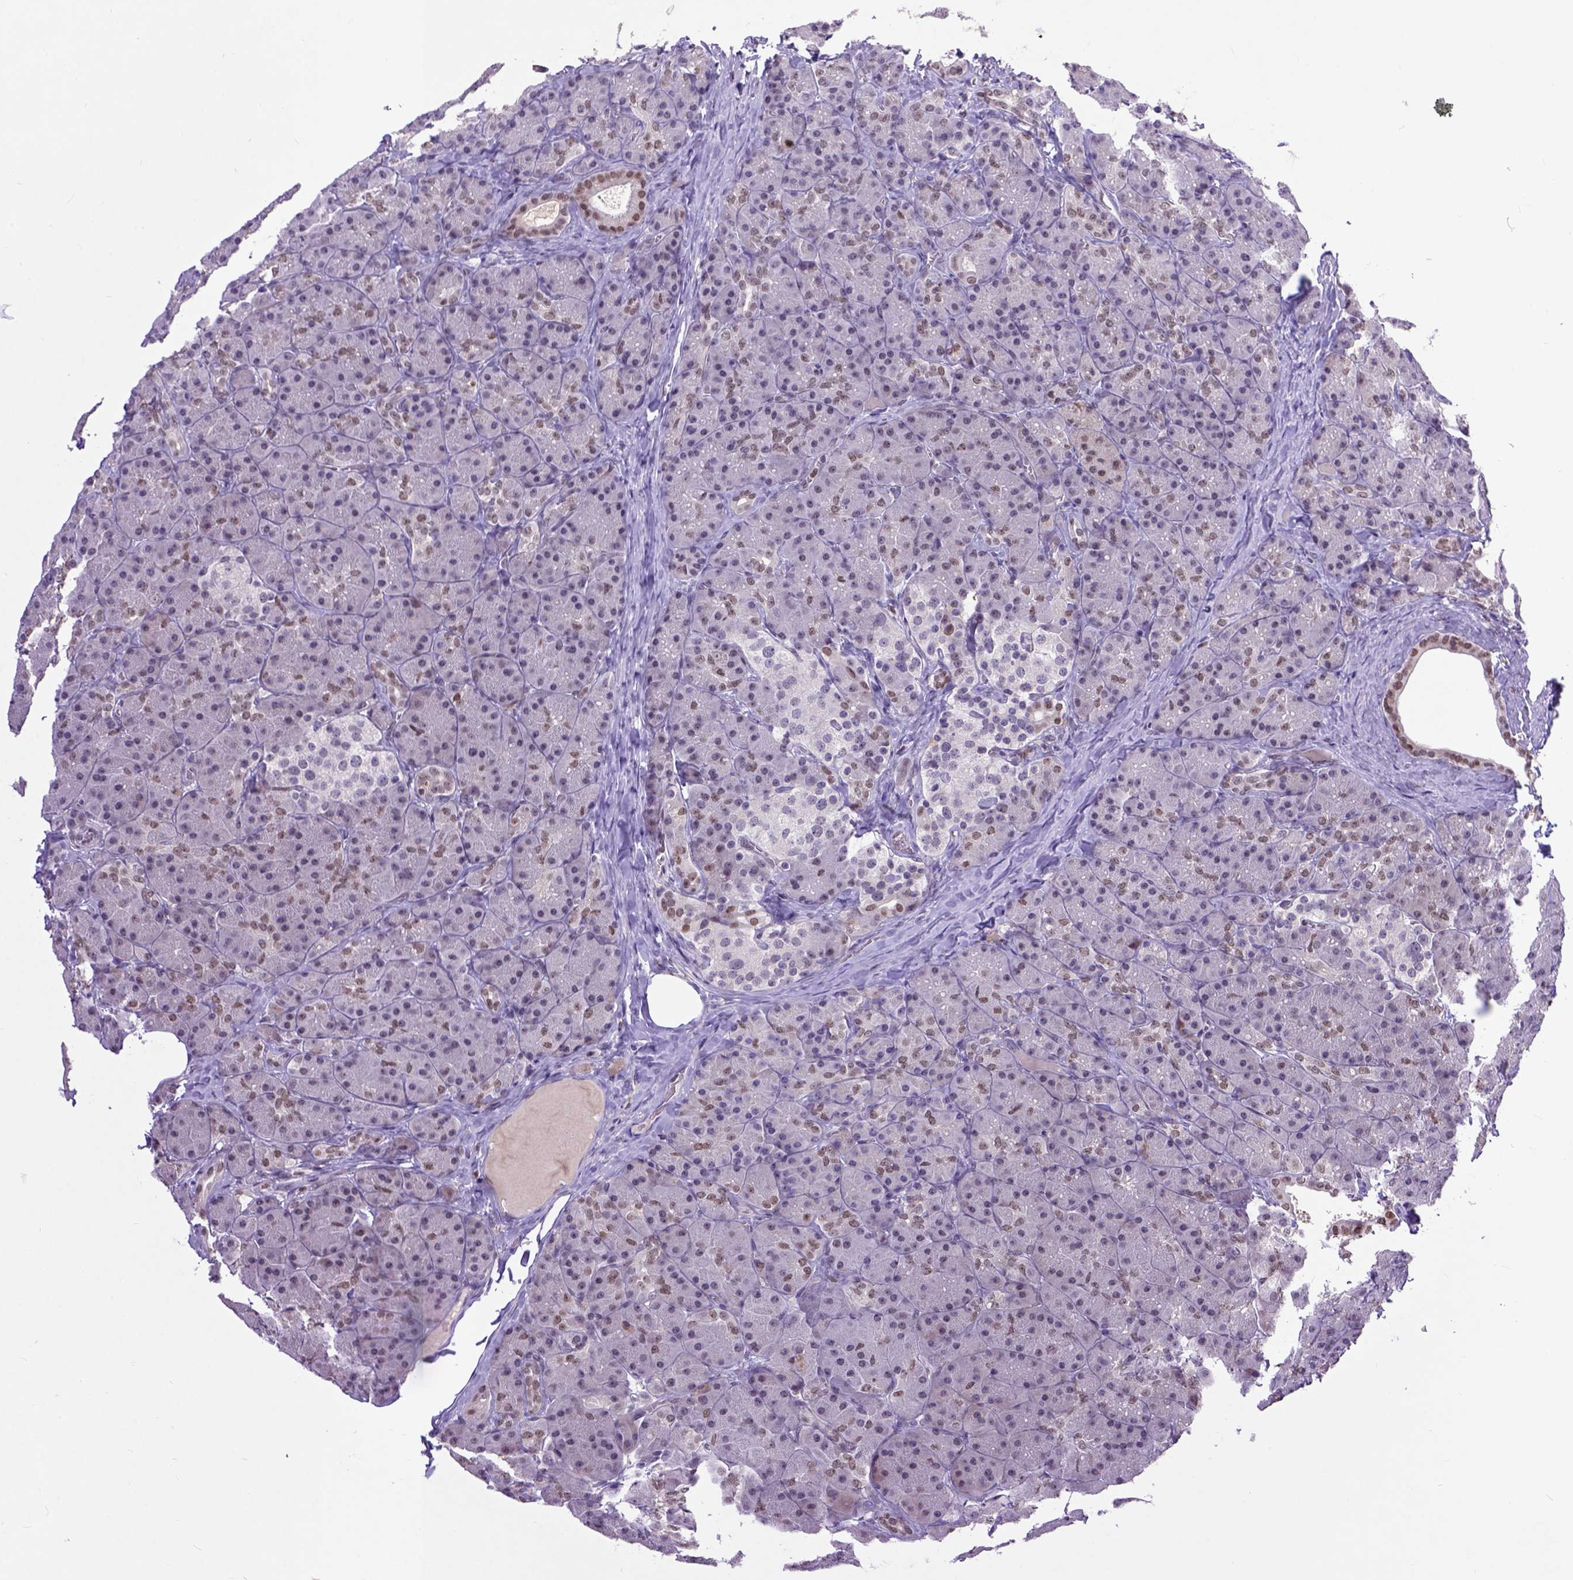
{"staining": {"intensity": "moderate", "quantity": ">75%", "location": "cytoplasmic/membranous,nuclear"}, "tissue": "pancreas", "cell_type": "Exocrine glandular cells", "image_type": "normal", "snomed": [{"axis": "morphology", "description": "Normal tissue, NOS"}, {"axis": "topography", "description": "Pancreas"}], "caption": "A brown stain highlights moderate cytoplasmic/membranous,nuclear positivity of a protein in exocrine glandular cells of benign human pancreas. The protein of interest is stained brown, and the nuclei are stained in blue (DAB IHC with brightfield microscopy, high magnification).", "gene": "RCC2", "patient": {"sex": "male", "age": 57}}